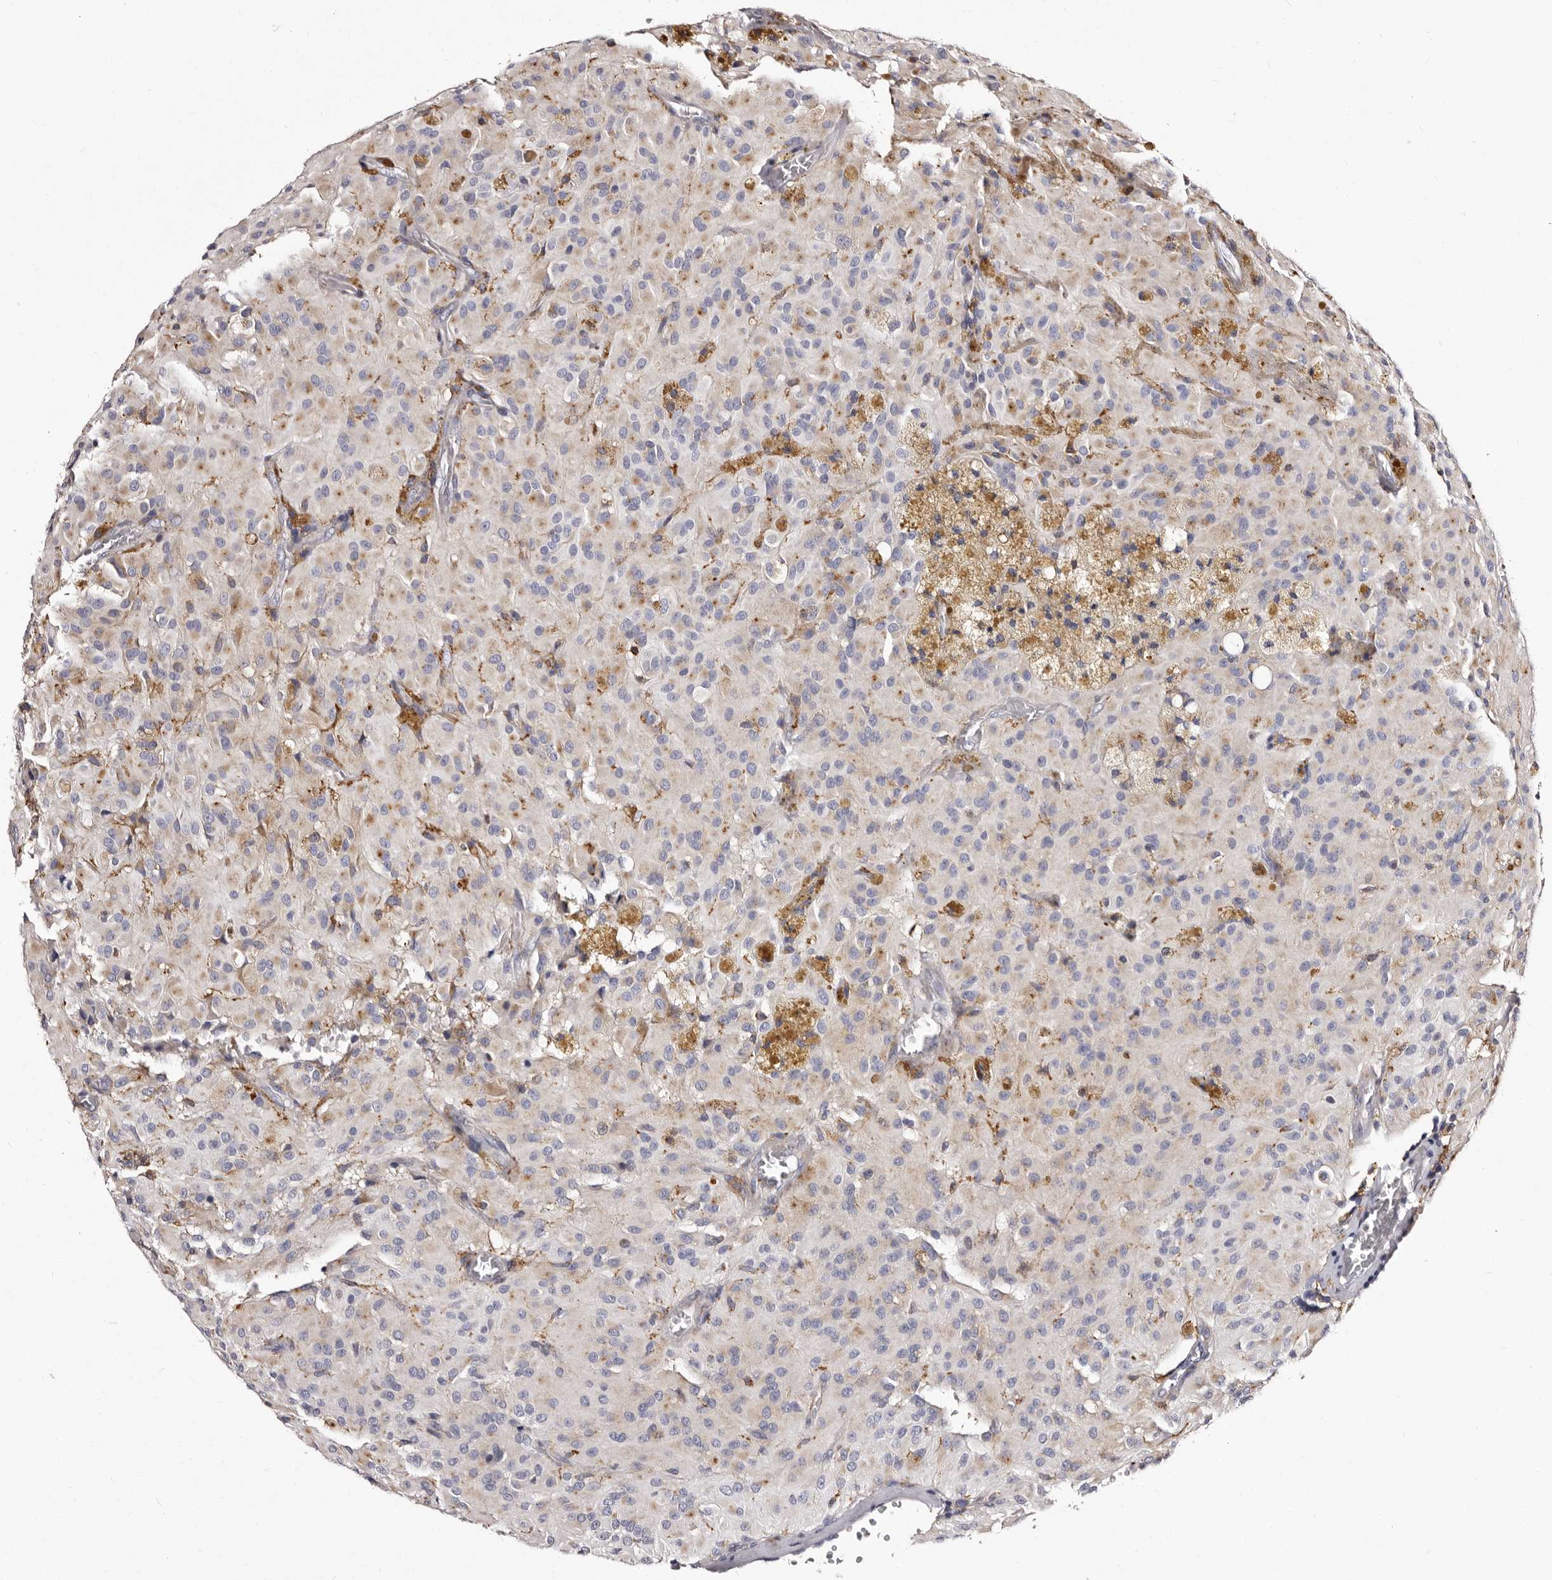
{"staining": {"intensity": "negative", "quantity": "none", "location": "none"}, "tissue": "glioma", "cell_type": "Tumor cells", "image_type": "cancer", "snomed": [{"axis": "morphology", "description": "Glioma, malignant, High grade"}, {"axis": "topography", "description": "Brain"}], "caption": "Photomicrograph shows no protein expression in tumor cells of malignant glioma (high-grade) tissue.", "gene": "AUNIP", "patient": {"sex": "female", "age": 59}}